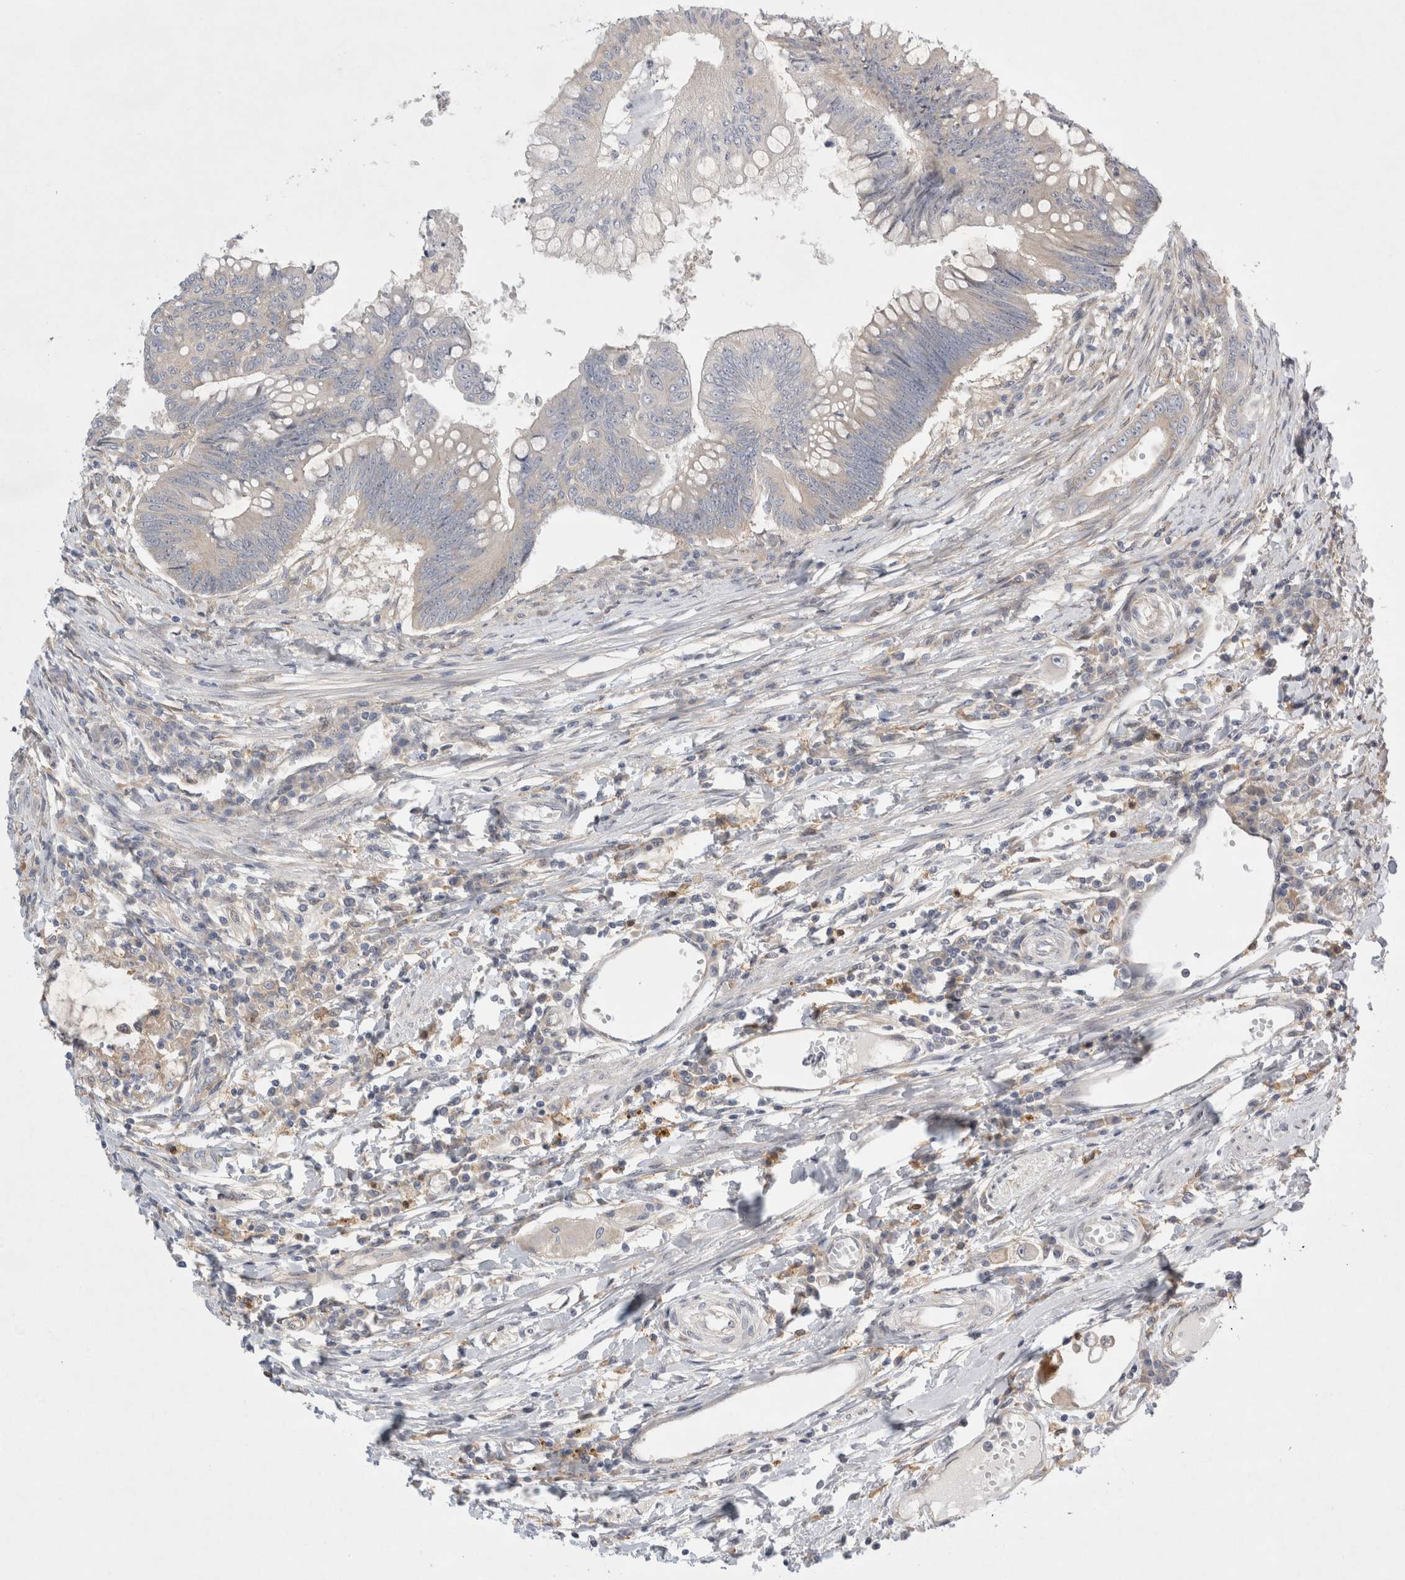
{"staining": {"intensity": "negative", "quantity": "none", "location": "none"}, "tissue": "colorectal cancer", "cell_type": "Tumor cells", "image_type": "cancer", "snomed": [{"axis": "morphology", "description": "Adenoma, NOS"}, {"axis": "morphology", "description": "Adenocarcinoma, NOS"}, {"axis": "topography", "description": "Colon"}], "caption": "The image exhibits no significant positivity in tumor cells of colorectal cancer.", "gene": "CDCA7L", "patient": {"sex": "male", "age": 79}}